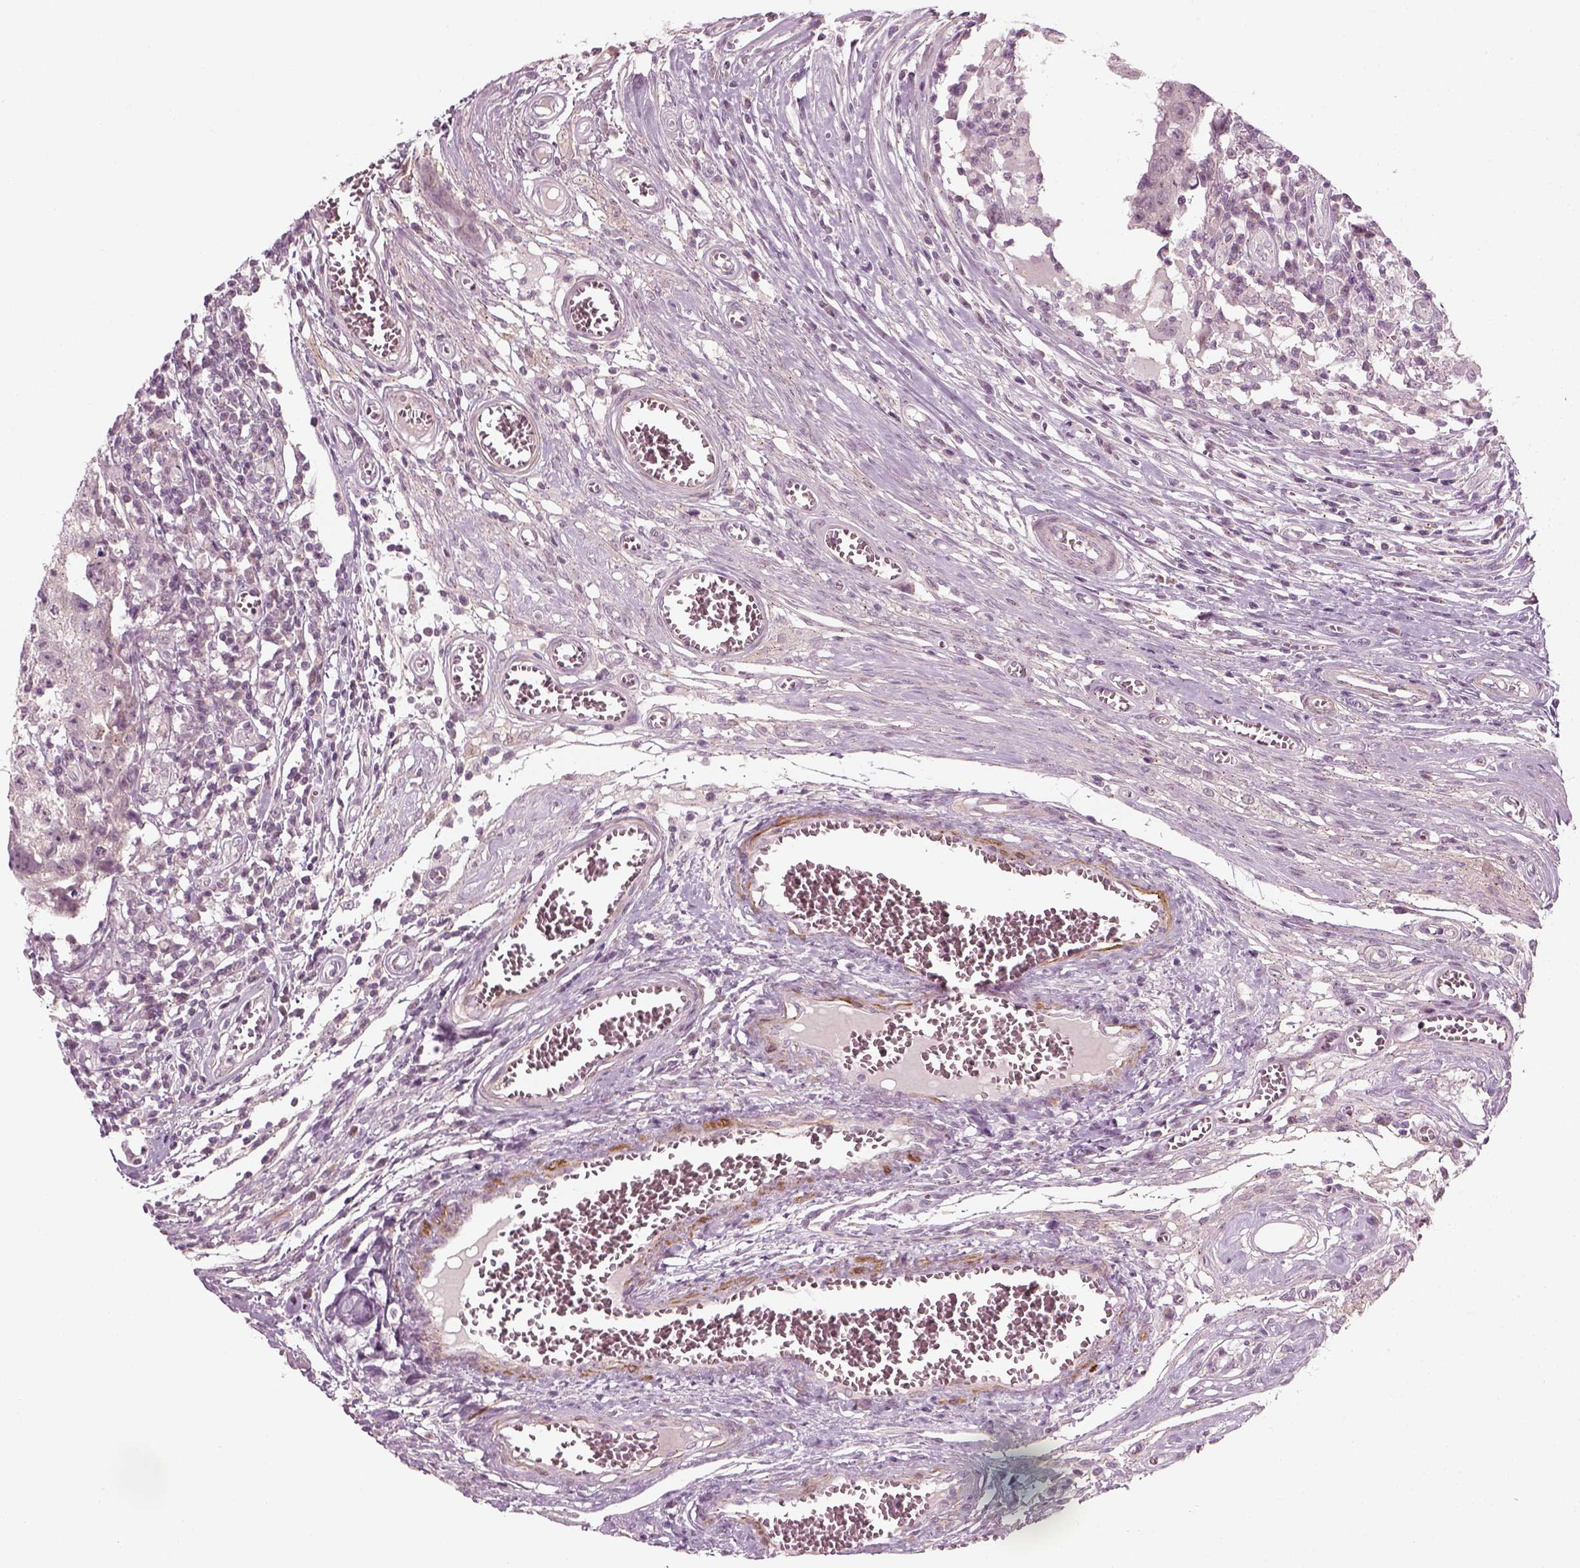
{"staining": {"intensity": "negative", "quantity": "none", "location": "none"}, "tissue": "testis cancer", "cell_type": "Tumor cells", "image_type": "cancer", "snomed": [{"axis": "morphology", "description": "Carcinoma, Embryonal, NOS"}, {"axis": "topography", "description": "Testis"}], "caption": "The immunohistochemistry micrograph has no significant staining in tumor cells of testis embryonal carcinoma tissue.", "gene": "MLIP", "patient": {"sex": "male", "age": 36}}